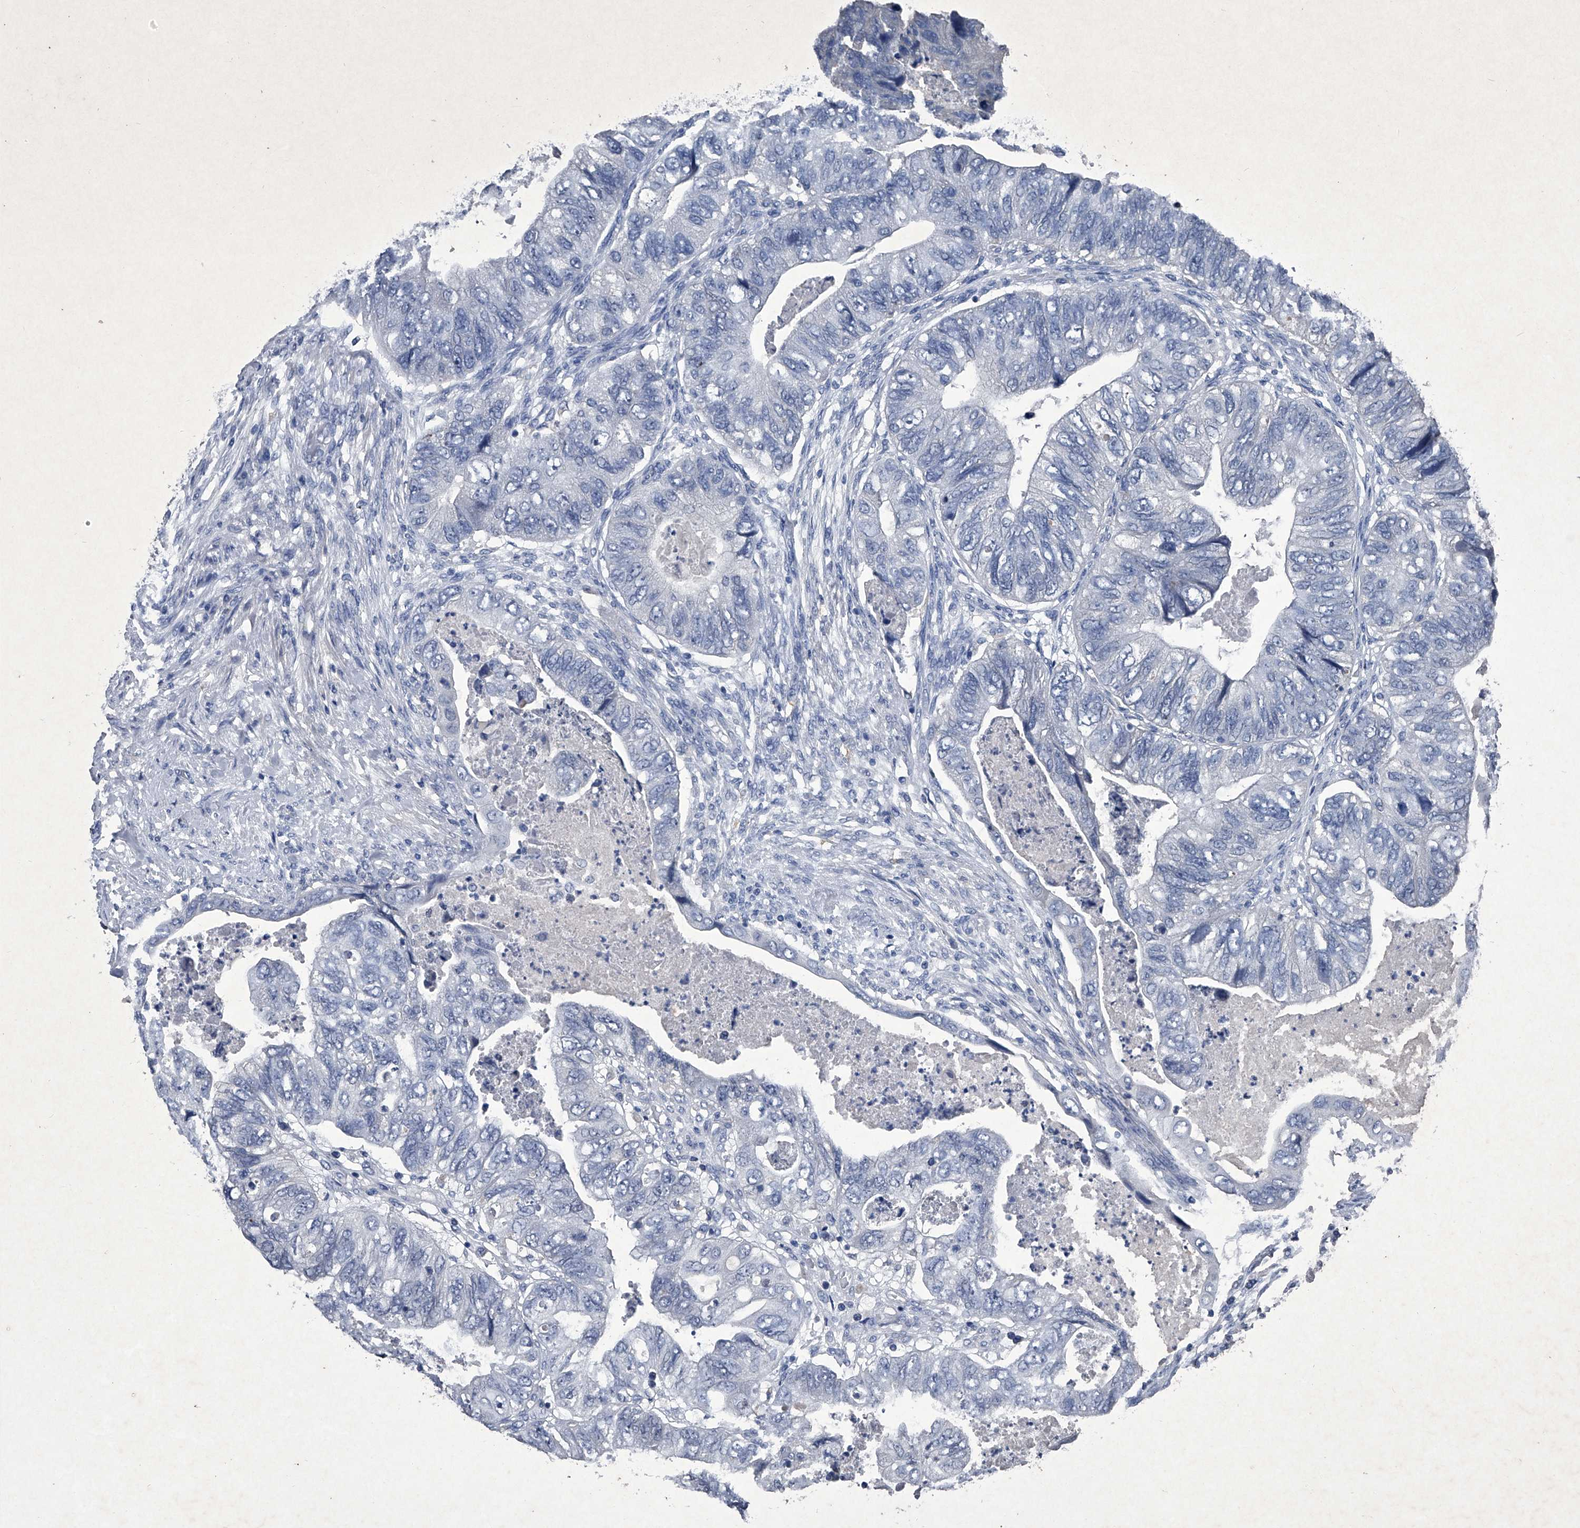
{"staining": {"intensity": "negative", "quantity": "none", "location": "none"}, "tissue": "colorectal cancer", "cell_type": "Tumor cells", "image_type": "cancer", "snomed": [{"axis": "morphology", "description": "Adenocarcinoma, NOS"}, {"axis": "topography", "description": "Rectum"}], "caption": "The immunohistochemistry (IHC) image has no significant positivity in tumor cells of colorectal adenocarcinoma tissue.", "gene": "MAPKAP1", "patient": {"sex": "male", "age": 63}}